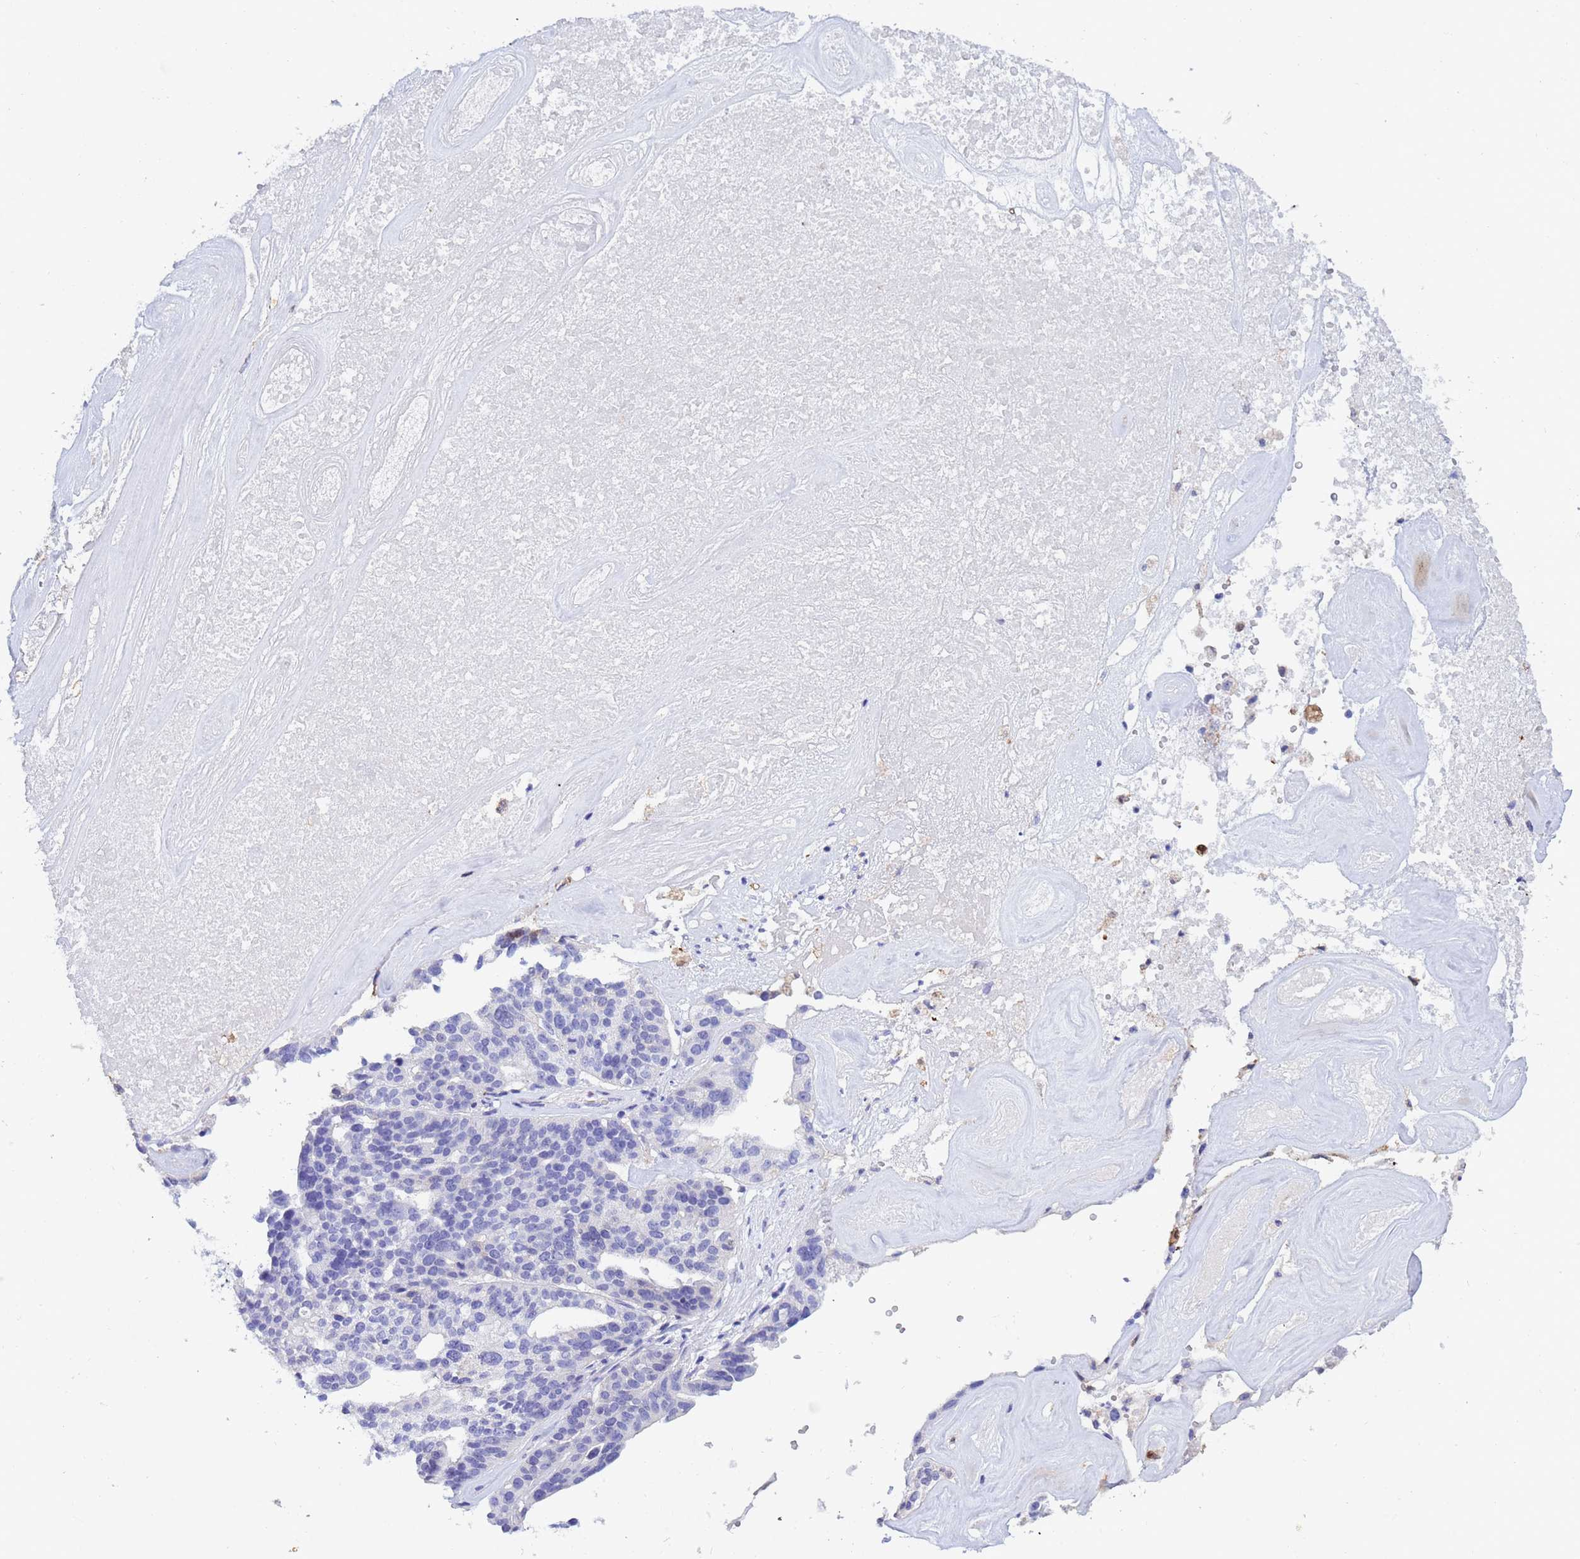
{"staining": {"intensity": "negative", "quantity": "none", "location": "none"}, "tissue": "ovarian cancer", "cell_type": "Tumor cells", "image_type": "cancer", "snomed": [{"axis": "morphology", "description": "Cystadenocarcinoma, serous, NOS"}, {"axis": "topography", "description": "Ovary"}], "caption": "An image of ovarian cancer (serous cystadenocarcinoma) stained for a protein shows no brown staining in tumor cells. (Immunohistochemistry (ihc), brightfield microscopy, high magnification).", "gene": "CSTB", "patient": {"sex": "female", "age": 59}}